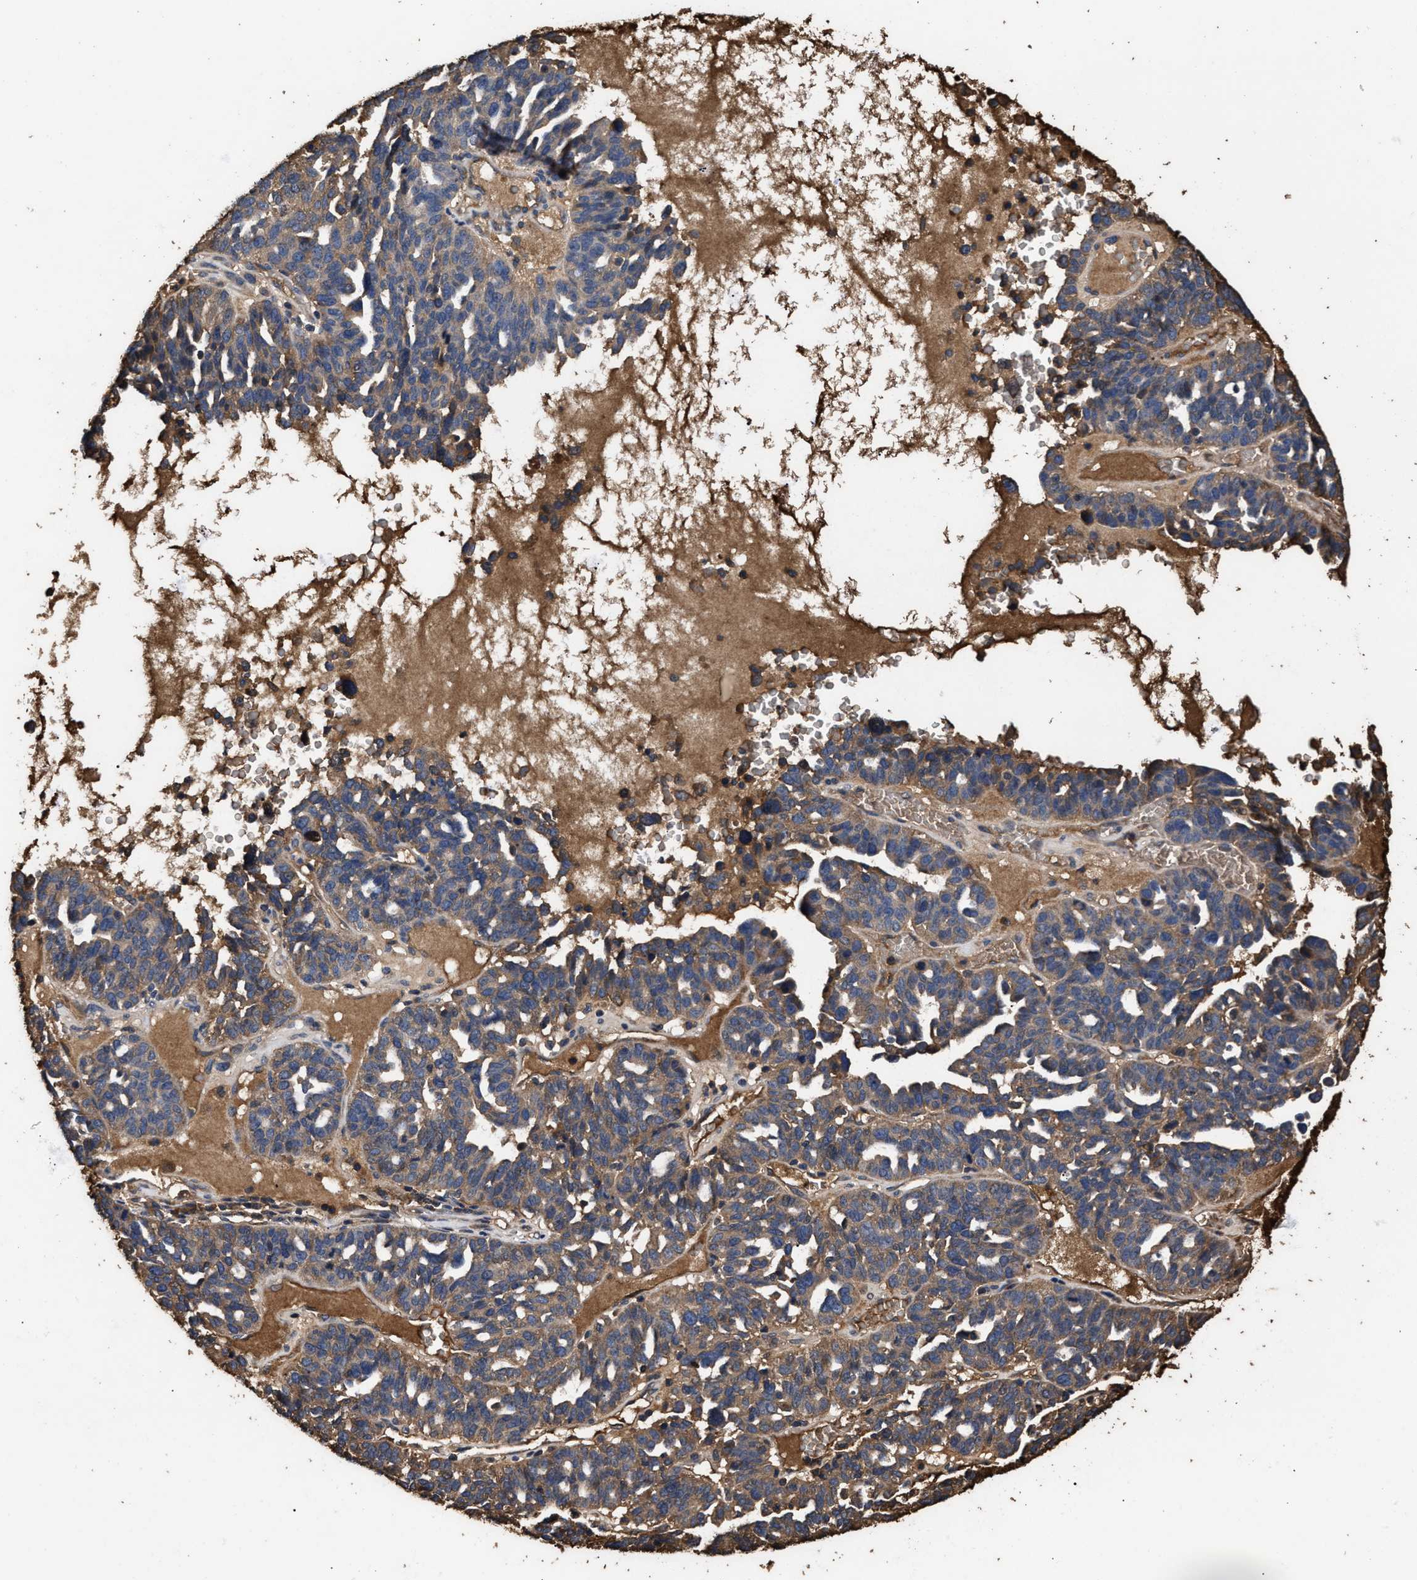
{"staining": {"intensity": "moderate", "quantity": ">75%", "location": "cytoplasmic/membranous"}, "tissue": "ovarian cancer", "cell_type": "Tumor cells", "image_type": "cancer", "snomed": [{"axis": "morphology", "description": "Cystadenocarcinoma, serous, NOS"}, {"axis": "topography", "description": "Ovary"}], "caption": "This histopathology image demonstrates ovarian serous cystadenocarcinoma stained with immunohistochemistry (IHC) to label a protein in brown. The cytoplasmic/membranous of tumor cells show moderate positivity for the protein. Nuclei are counter-stained blue.", "gene": "KYAT1", "patient": {"sex": "female", "age": 59}}